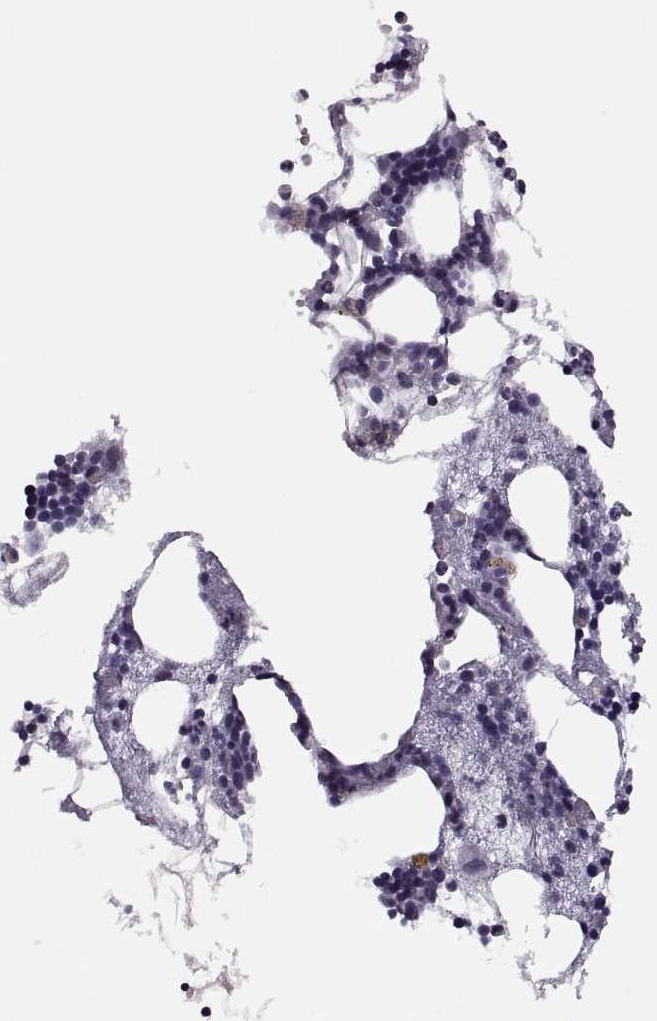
{"staining": {"intensity": "negative", "quantity": "none", "location": "none"}, "tissue": "bone marrow", "cell_type": "Hematopoietic cells", "image_type": "normal", "snomed": [{"axis": "morphology", "description": "Normal tissue, NOS"}, {"axis": "topography", "description": "Bone marrow"}], "caption": "A histopathology image of human bone marrow is negative for staining in hematopoietic cells. Nuclei are stained in blue.", "gene": "SYNGR4", "patient": {"sex": "male", "age": 54}}